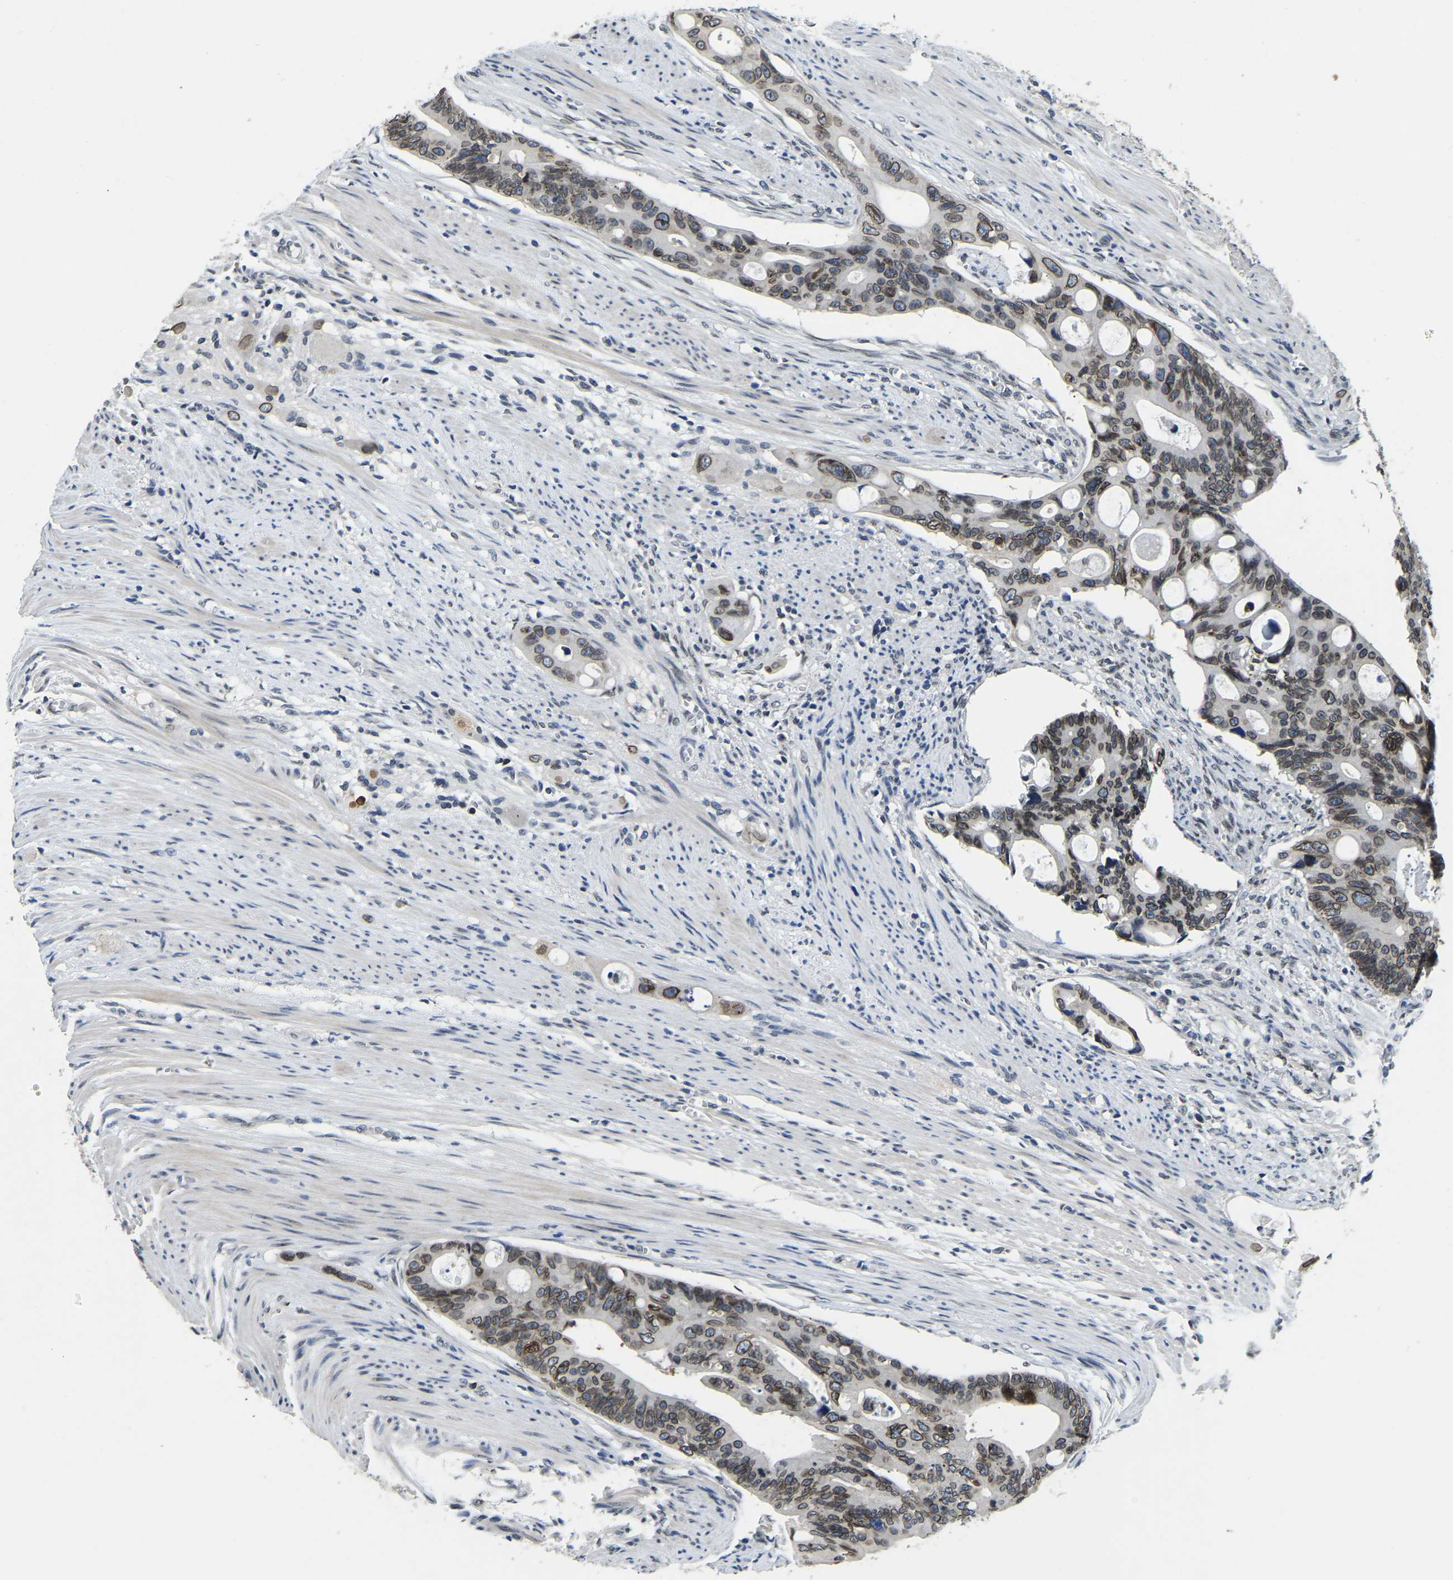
{"staining": {"intensity": "moderate", "quantity": ">75%", "location": "cytoplasmic/membranous,nuclear"}, "tissue": "colorectal cancer", "cell_type": "Tumor cells", "image_type": "cancer", "snomed": [{"axis": "morphology", "description": "Adenocarcinoma, NOS"}, {"axis": "topography", "description": "Colon"}], "caption": "IHC (DAB (3,3'-diaminobenzidine)) staining of human colorectal cancer demonstrates moderate cytoplasmic/membranous and nuclear protein expression in about >75% of tumor cells. (DAB IHC with brightfield microscopy, high magnification).", "gene": "RANBP2", "patient": {"sex": "female", "age": 57}}